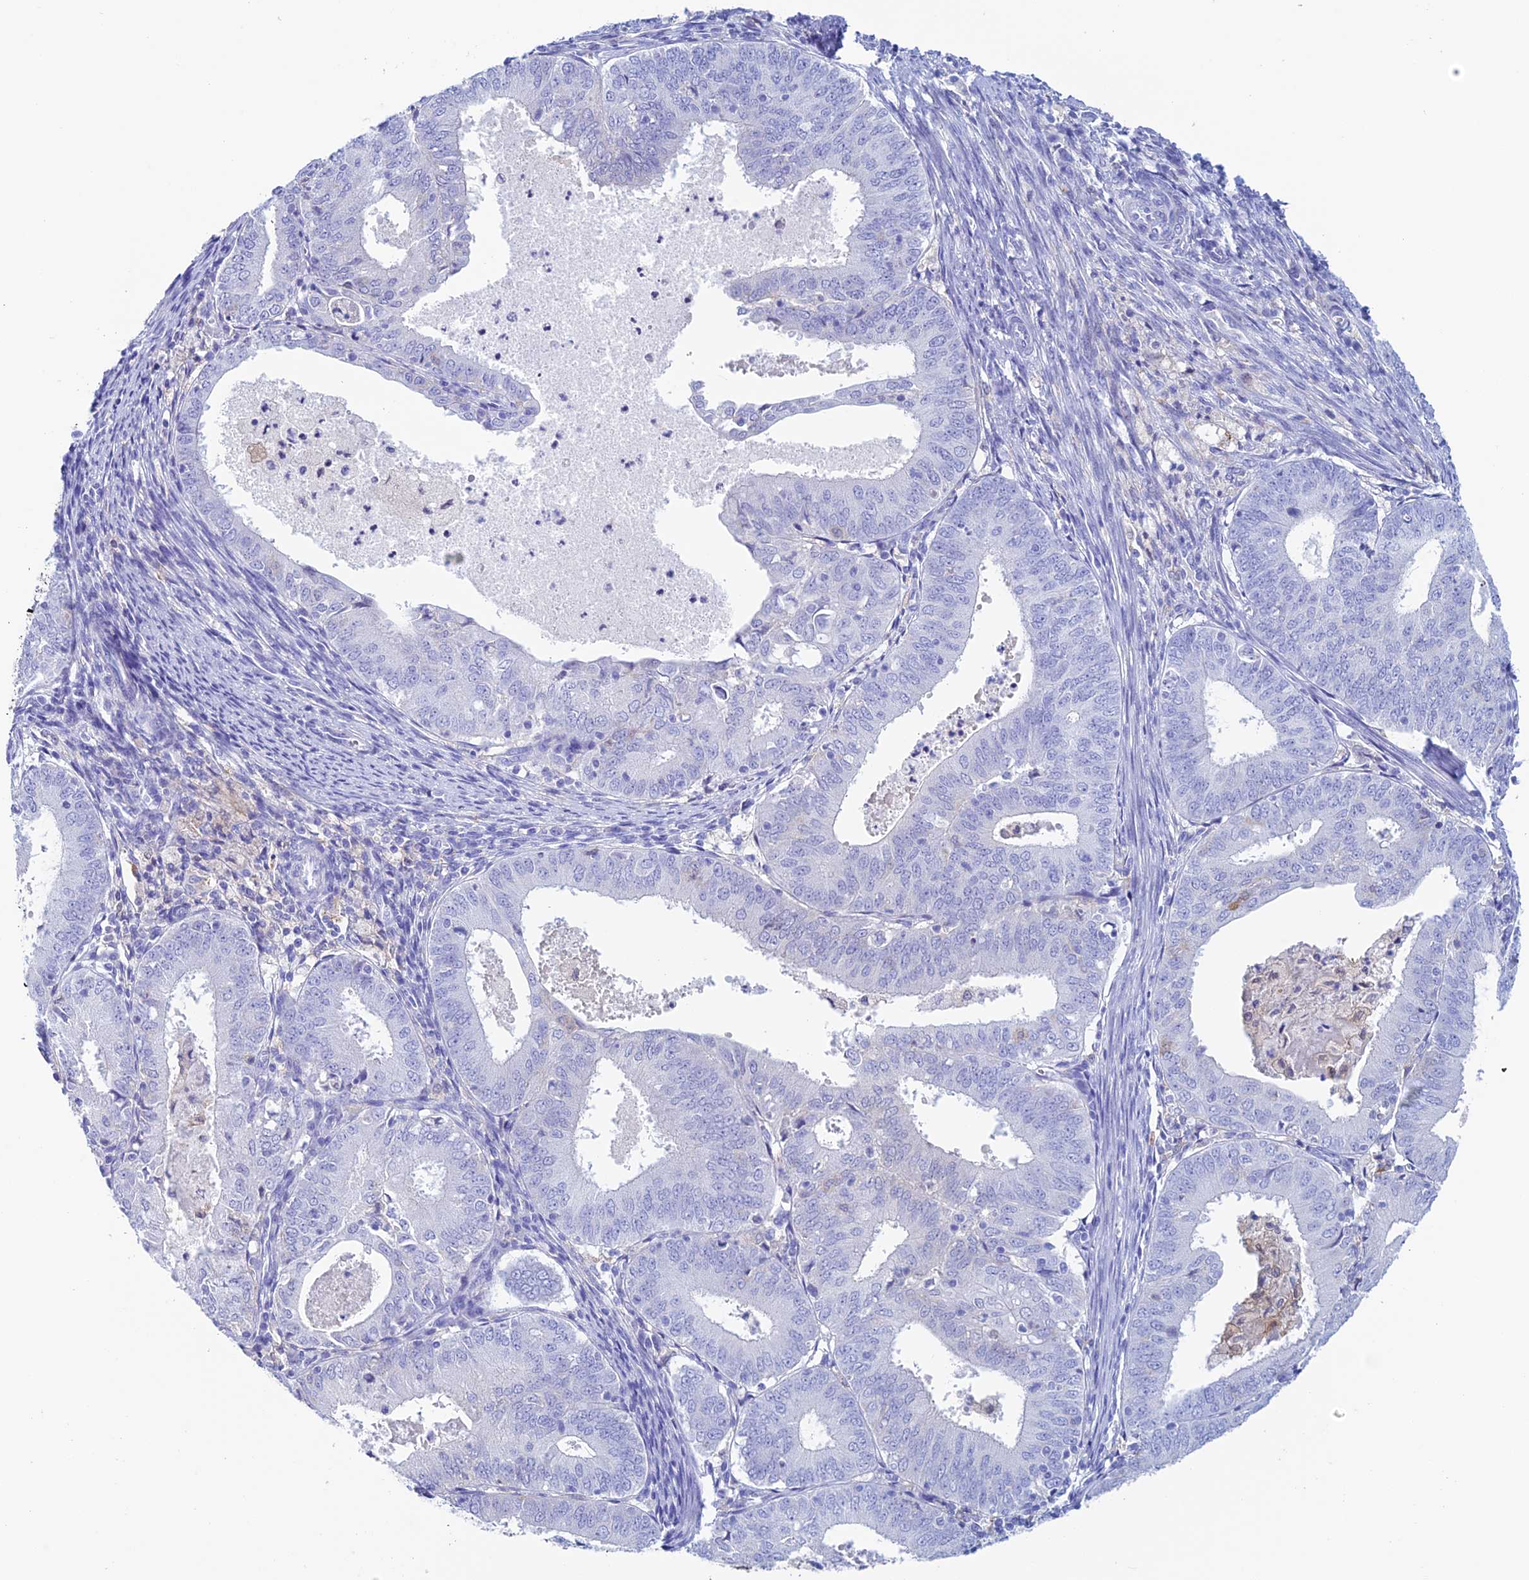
{"staining": {"intensity": "negative", "quantity": "none", "location": "none"}, "tissue": "endometrial cancer", "cell_type": "Tumor cells", "image_type": "cancer", "snomed": [{"axis": "morphology", "description": "Adenocarcinoma, NOS"}, {"axis": "topography", "description": "Endometrium"}], "caption": "The histopathology image exhibits no significant staining in tumor cells of endometrial cancer.", "gene": "KCNK17", "patient": {"sex": "female", "age": 57}}